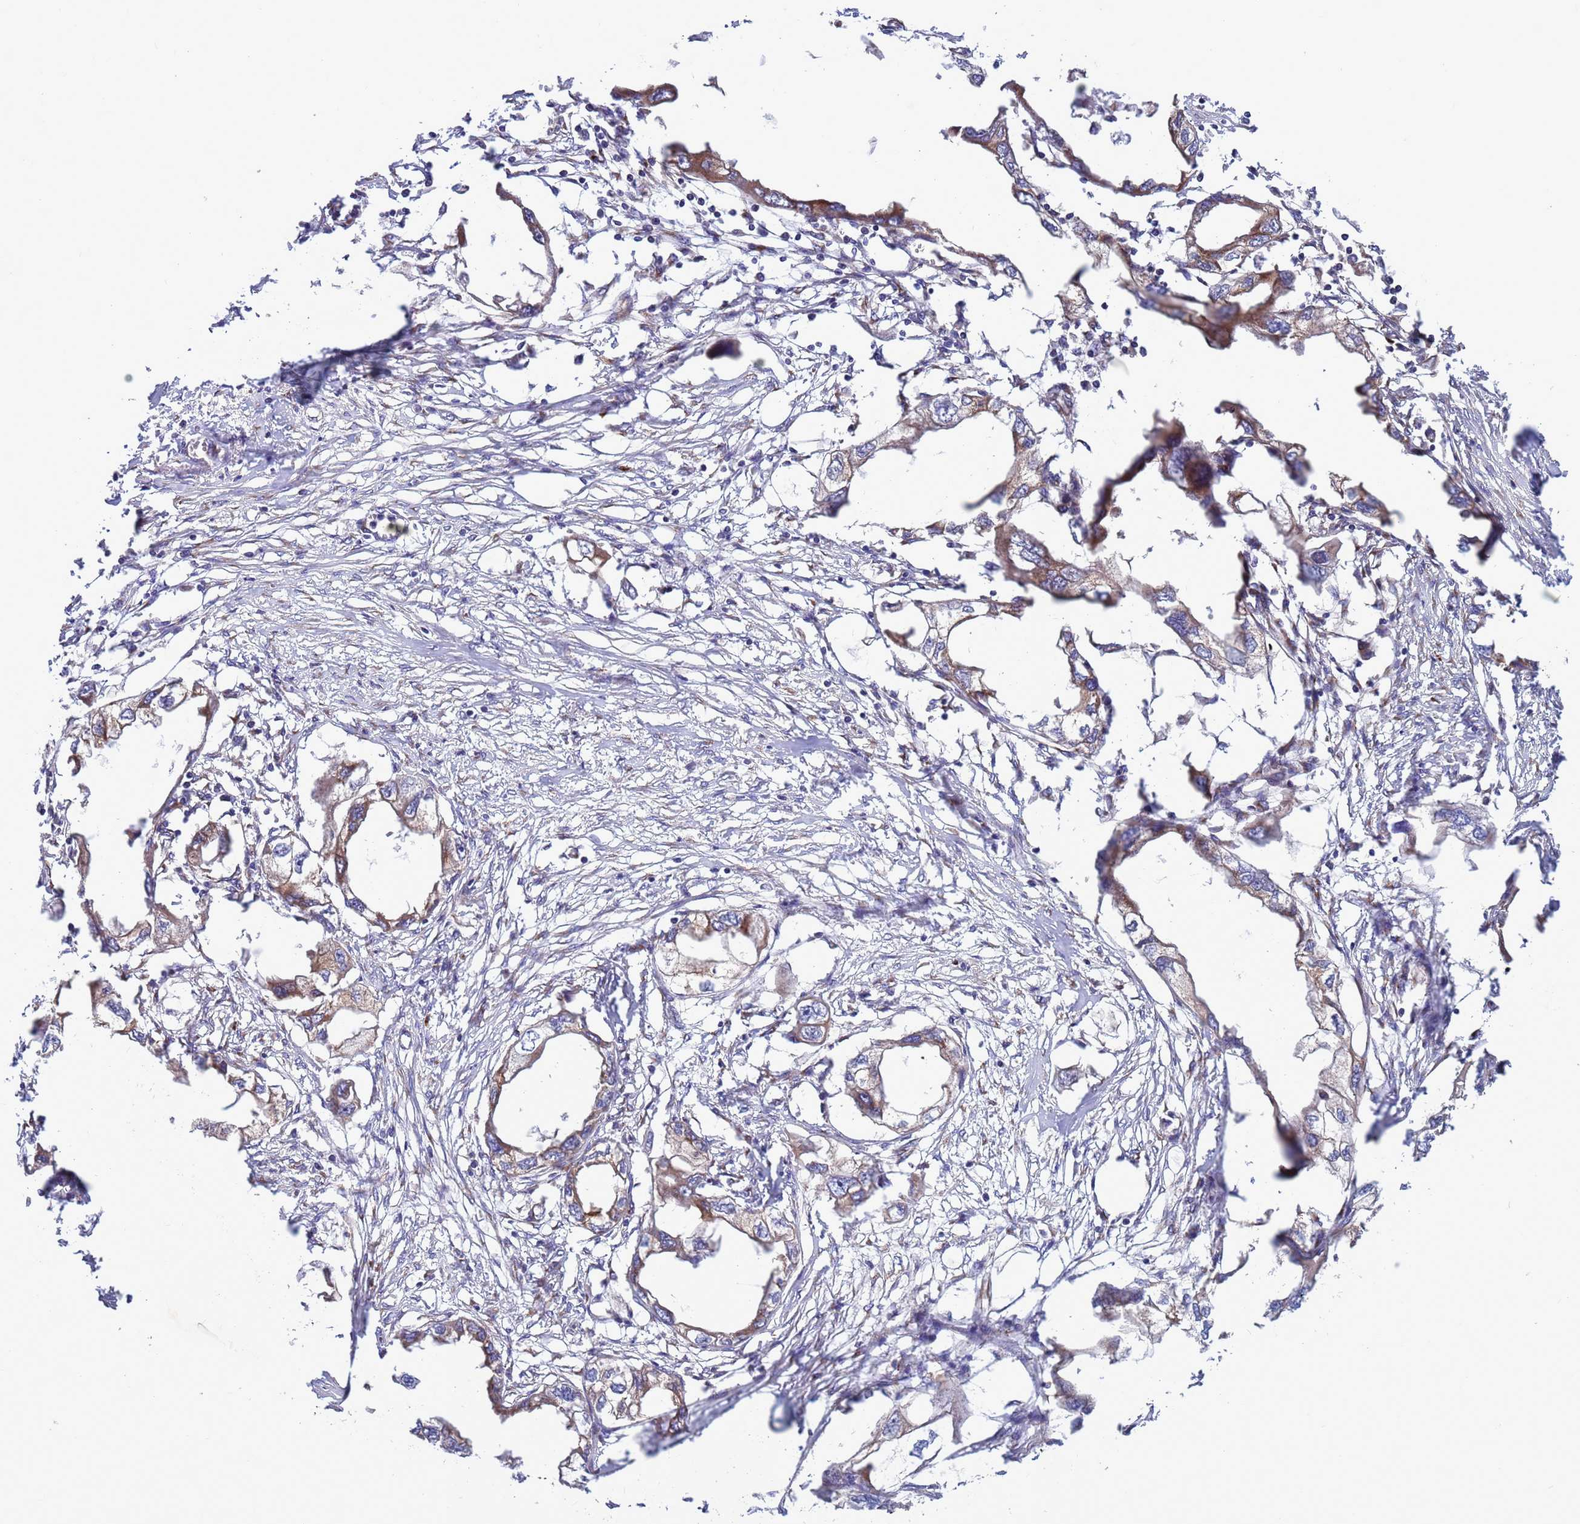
{"staining": {"intensity": "moderate", "quantity": "<25%", "location": "cytoplasmic/membranous"}, "tissue": "endometrial cancer", "cell_type": "Tumor cells", "image_type": "cancer", "snomed": [{"axis": "morphology", "description": "Adenocarcinoma, NOS"}, {"axis": "morphology", "description": "Adenocarcinoma, metastatic, NOS"}, {"axis": "topography", "description": "Adipose tissue"}, {"axis": "topography", "description": "Endometrium"}], "caption": "Immunohistochemistry of human endometrial cancer displays low levels of moderate cytoplasmic/membranous positivity in about <25% of tumor cells. (Stains: DAB in brown, nuclei in blue, Microscopy: brightfield microscopy at high magnification).", "gene": "ZC3HAV1", "patient": {"sex": "female", "age": 67}}